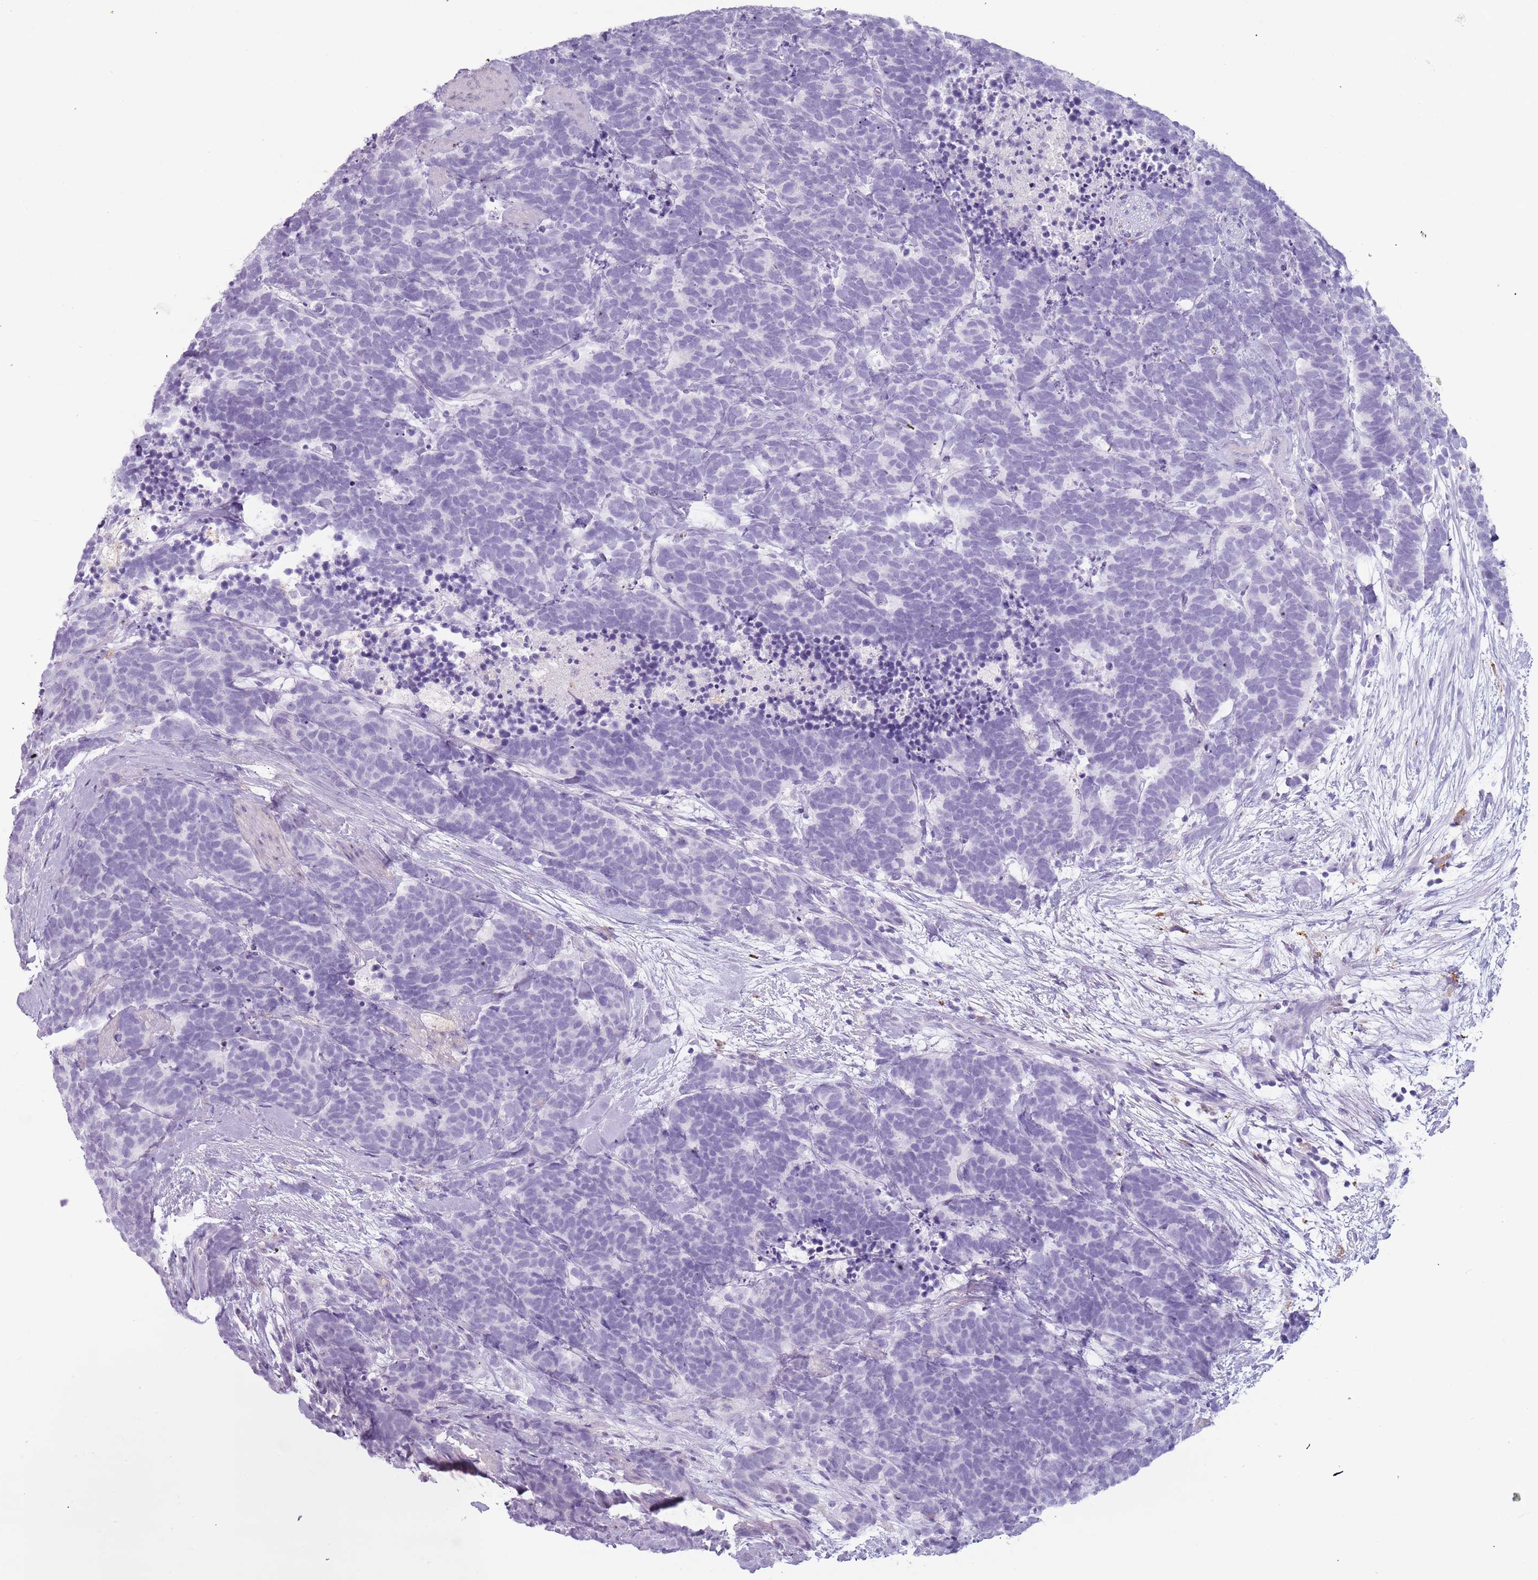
{"staining": {"intensity": "negative", "quantity": "none", "location": "none"}, "tissue": "carcinoid", "cell_type": "Tumor cells", "image_type": "cancer", "snomed": [{"axis": "morphology", "description": "Carcinoma, NOS"}, {"axis": "morphology", "description": "Carcinoid, malignant, NOS"}, {"axis": "topography", "description": "Prostate"}], "caption": "There is no significant positivity in tumor cells of carcinoid. (Brightfield microscopy of DAB (3,3'-diaminobenzidine) immunohistochemistry at high magnification).", "gene": "COLEC12", "patient": {"sex": "male", "age": 57}}